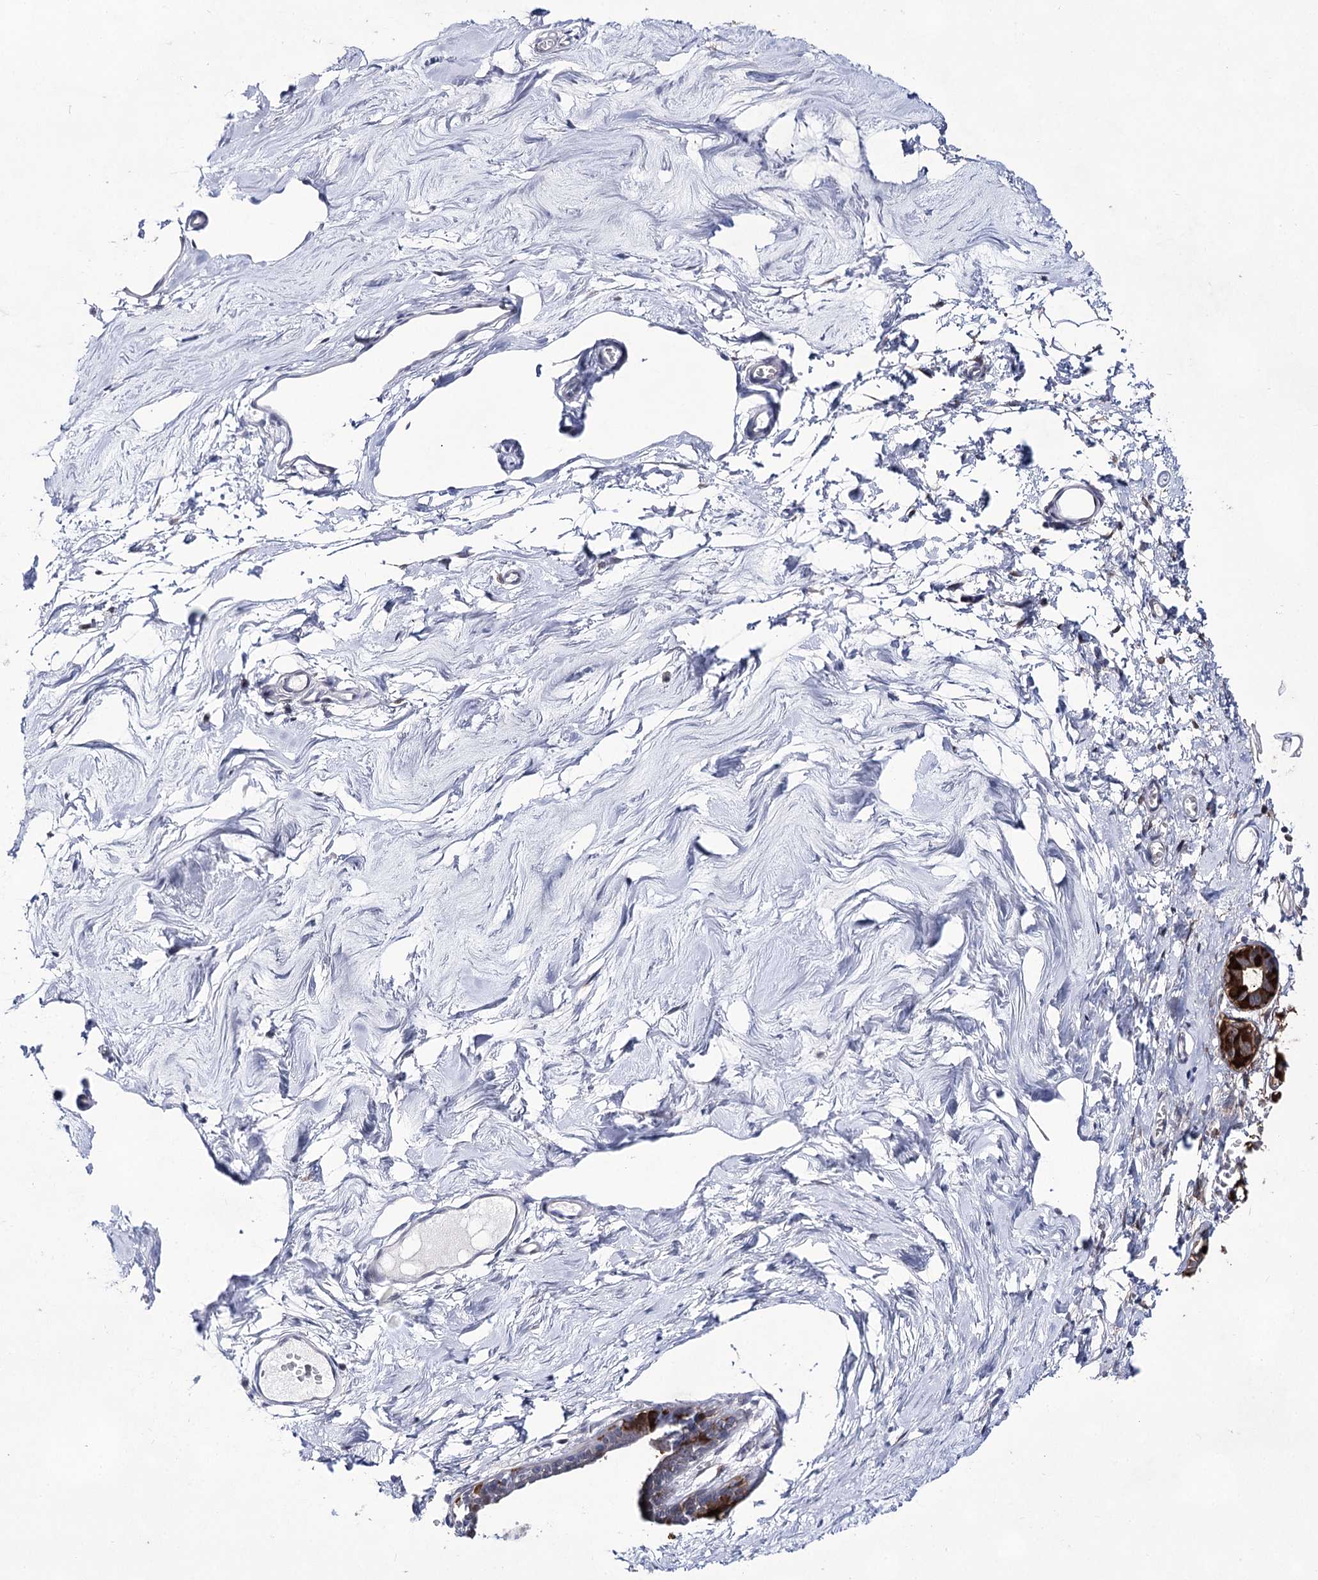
{"staining": {"intensity": "negative", "quantity": "none", "location": "none"}, "tissue": "breast", "cell_type": "Adipocytes", "image_type": "normal", "snomed": [{"axis": "morphology", "description": "Normal tissue, NOS"}, {"axis": "topography", "description": "Breast"}], "caption": "The IHC histopathology image has no significant expression in adipocytes of breast. The staining is performed using DAB (3,3'-diaminobenzidine) brown chromogen with nuclei counter-stained in using hematoxylin.", "gene": "UGDH", "patient": {"sex": "female", "age": 27}}